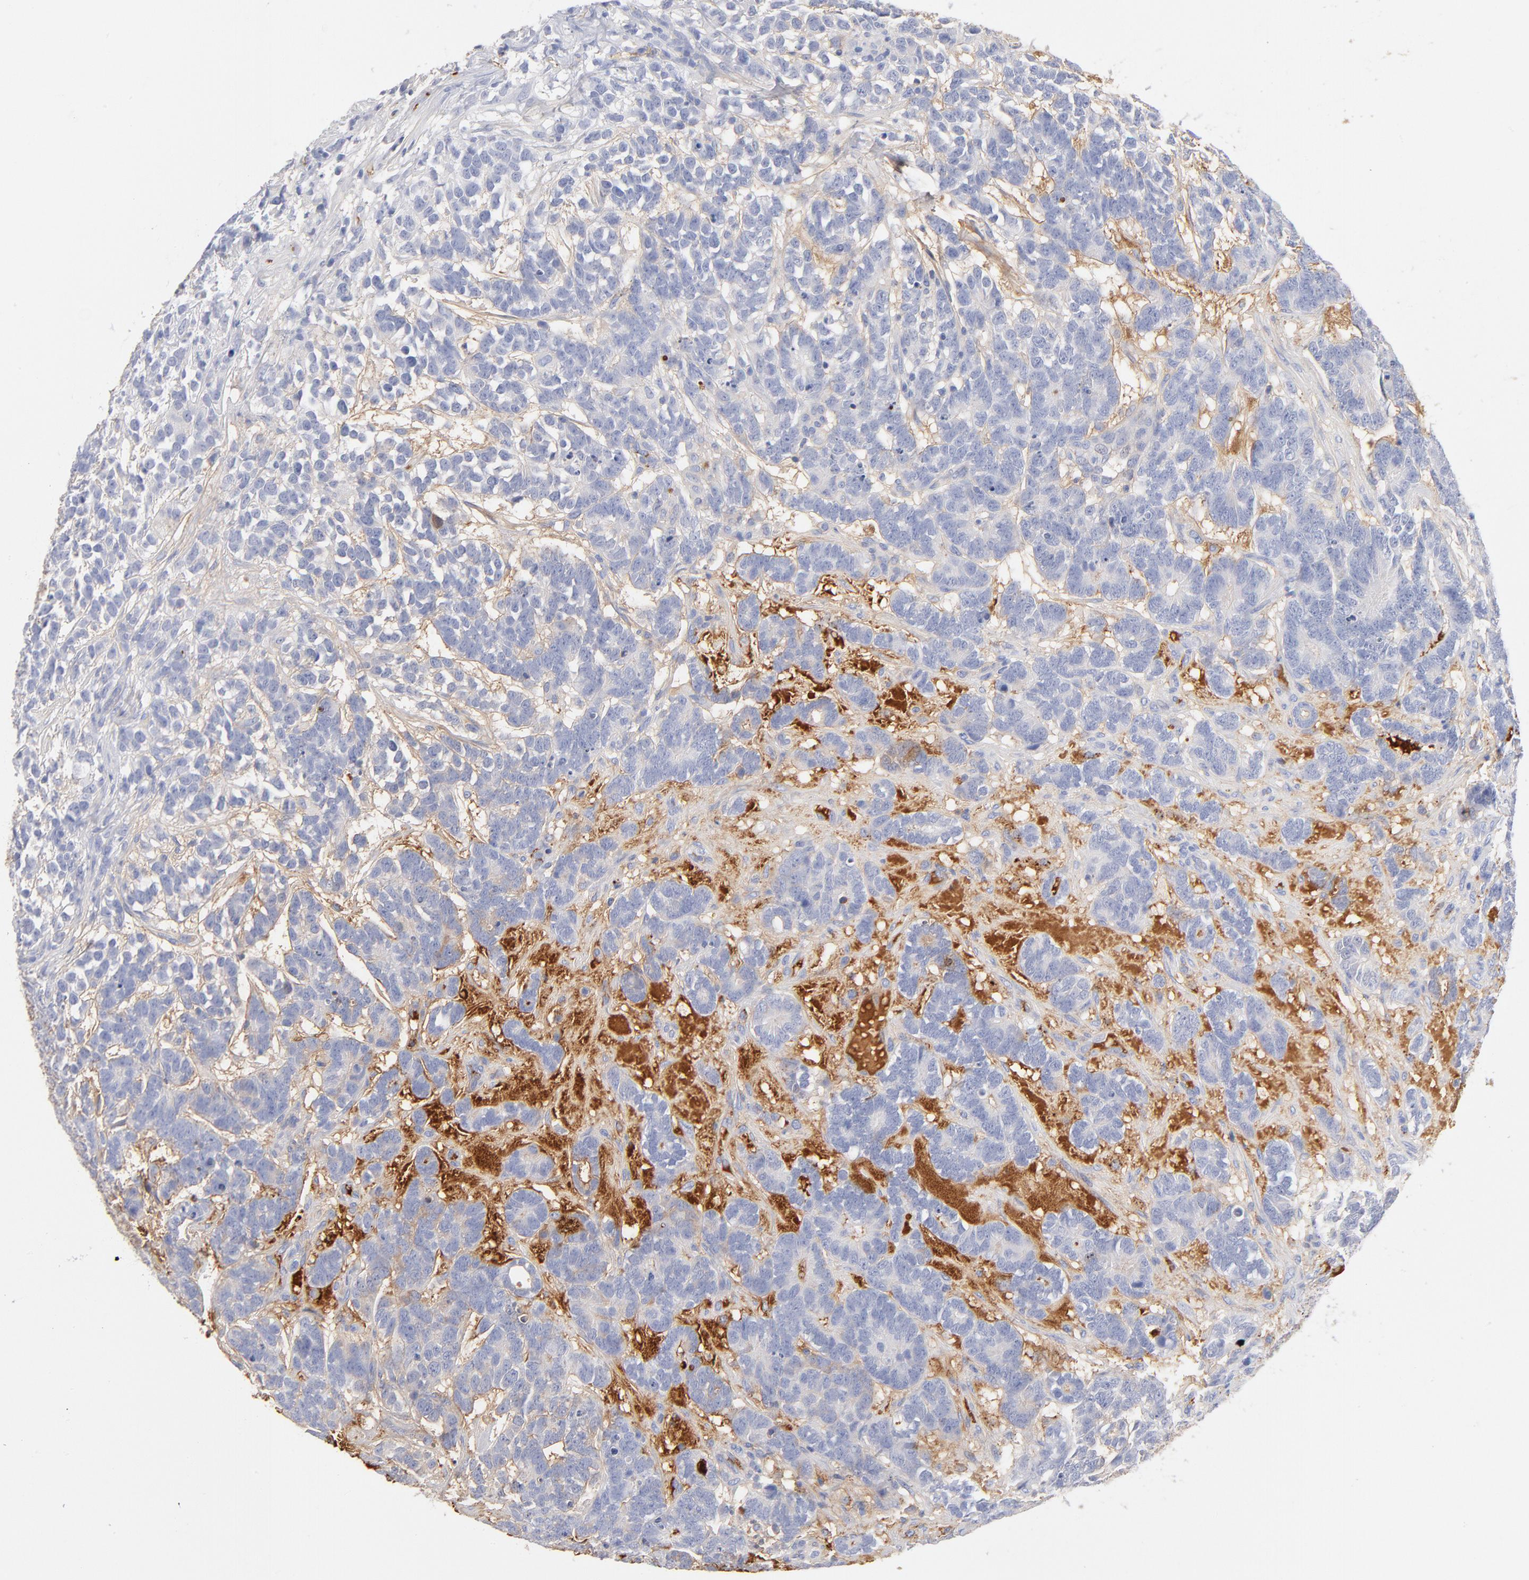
{"staining": {"intensity": "negative", "quantity": "none", "location": "none"}, "tissue": "testis cancer", "cell_type": "Tumor cells", "image_type": "cancer", "snomed": [{"axis": "morphology", "description": "Carcinoma, Embryonal, NOS"}, {"axis": "topography", "description": "Testis"}], "caption": "This is a histopathology image of immunohistochemistry staining of testis cancer, which shows no expression in tumor cells.", "gene": "C3", "patient": {"sex": "male", "age": 26}}